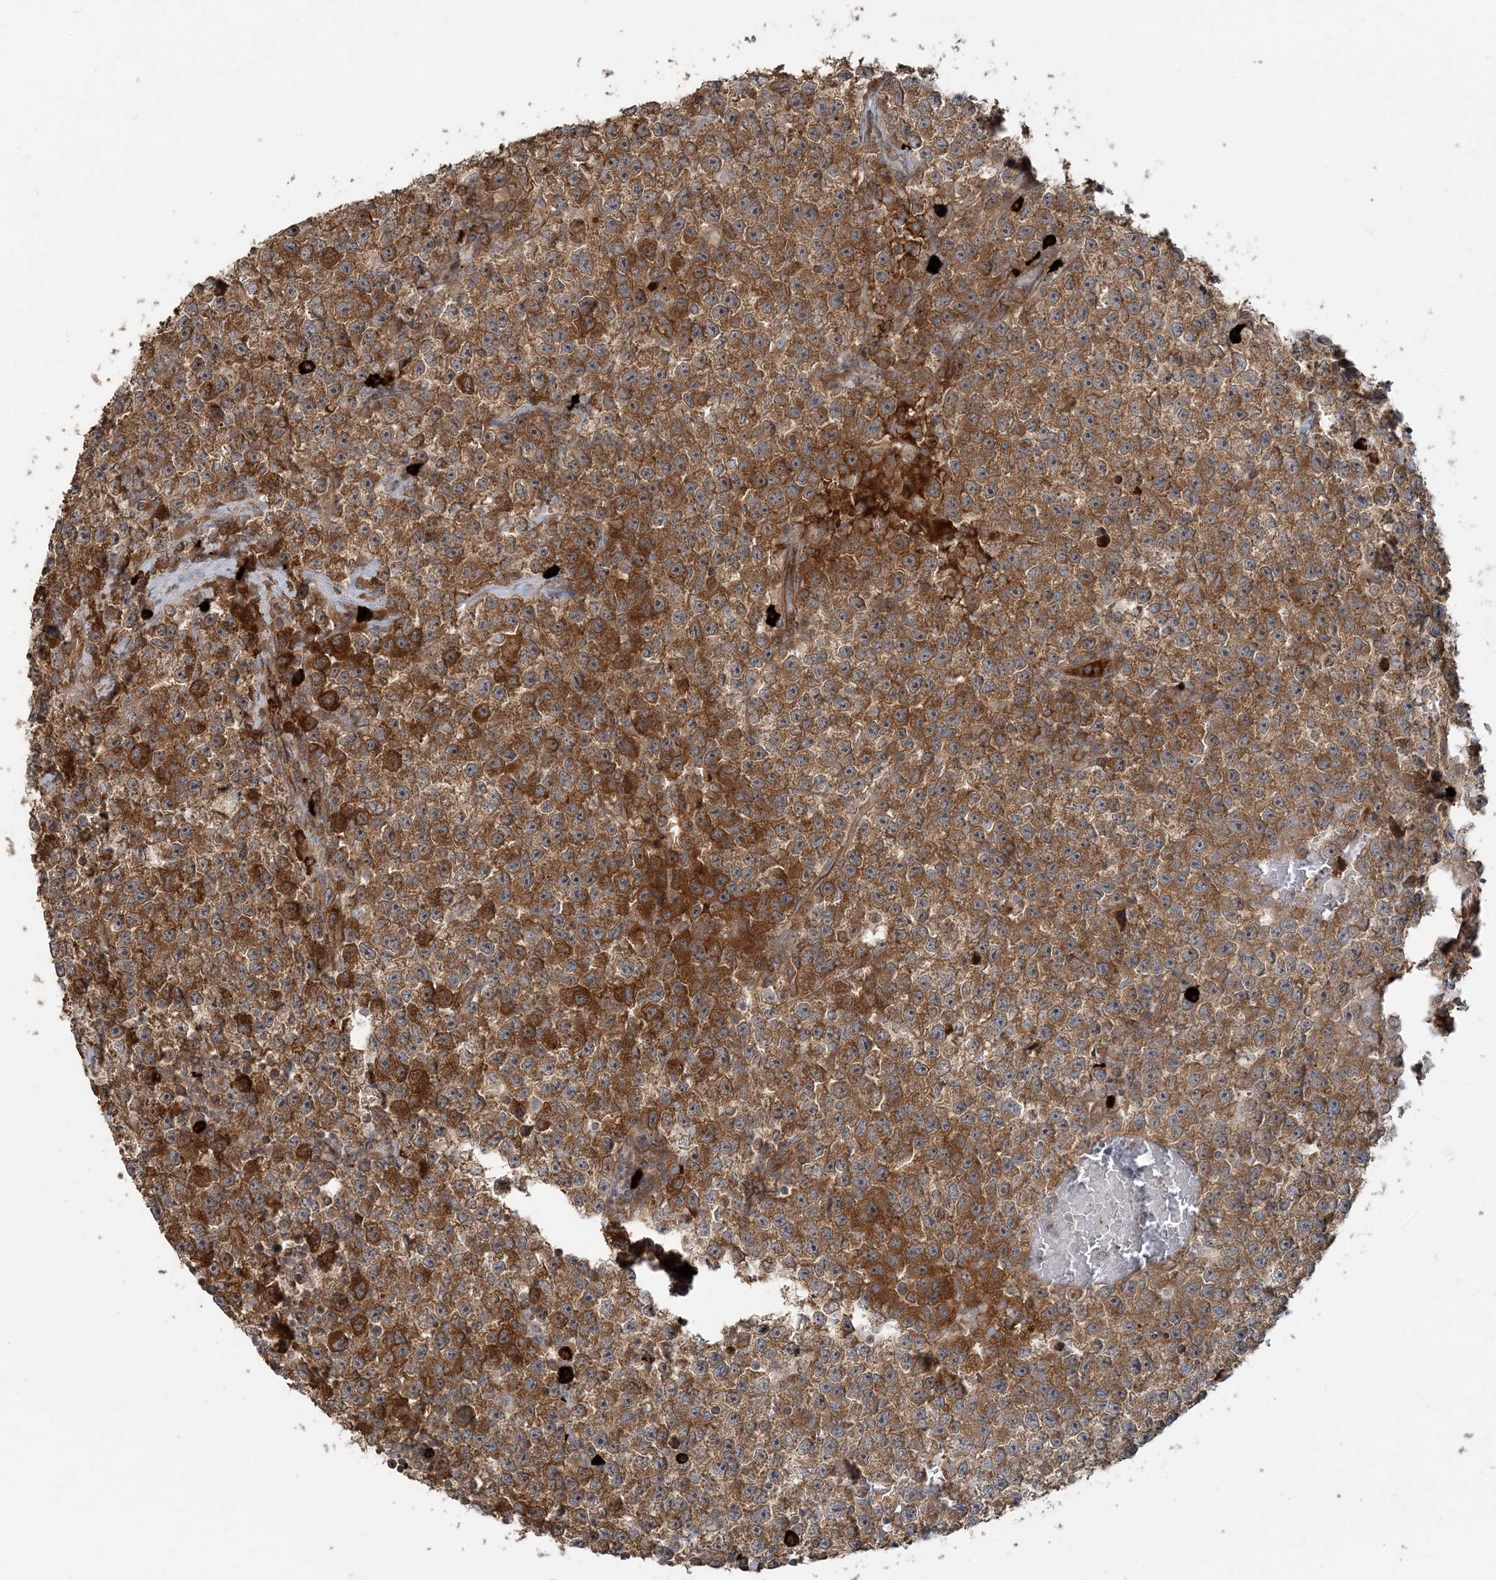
{"staining": {"intensity": "moderate", "quantity": ">75%", "location": "cytoplasmic/membranous"}, "tissue": "testis cancer", "cell_type": "Tumor cells", "image_type": "cancer", "snomed": [{"axis": "morphology", "description": "Seminoma, NOS"}, {"axis": "topography", "description": "Testis"}], "caption": "The histopathology image exhibits immunohistochemical staining of testis seminoma. There is moderate cytoplasmic/membranous staining is seen in about >75% of tumor cells. The staining is performed using DAB brown chromogen to label protein expression. The nuclei are counter-stained blue using hematoxylin.", "gene": "STIM2", "patient": {"sex": "male", "age": 22}}